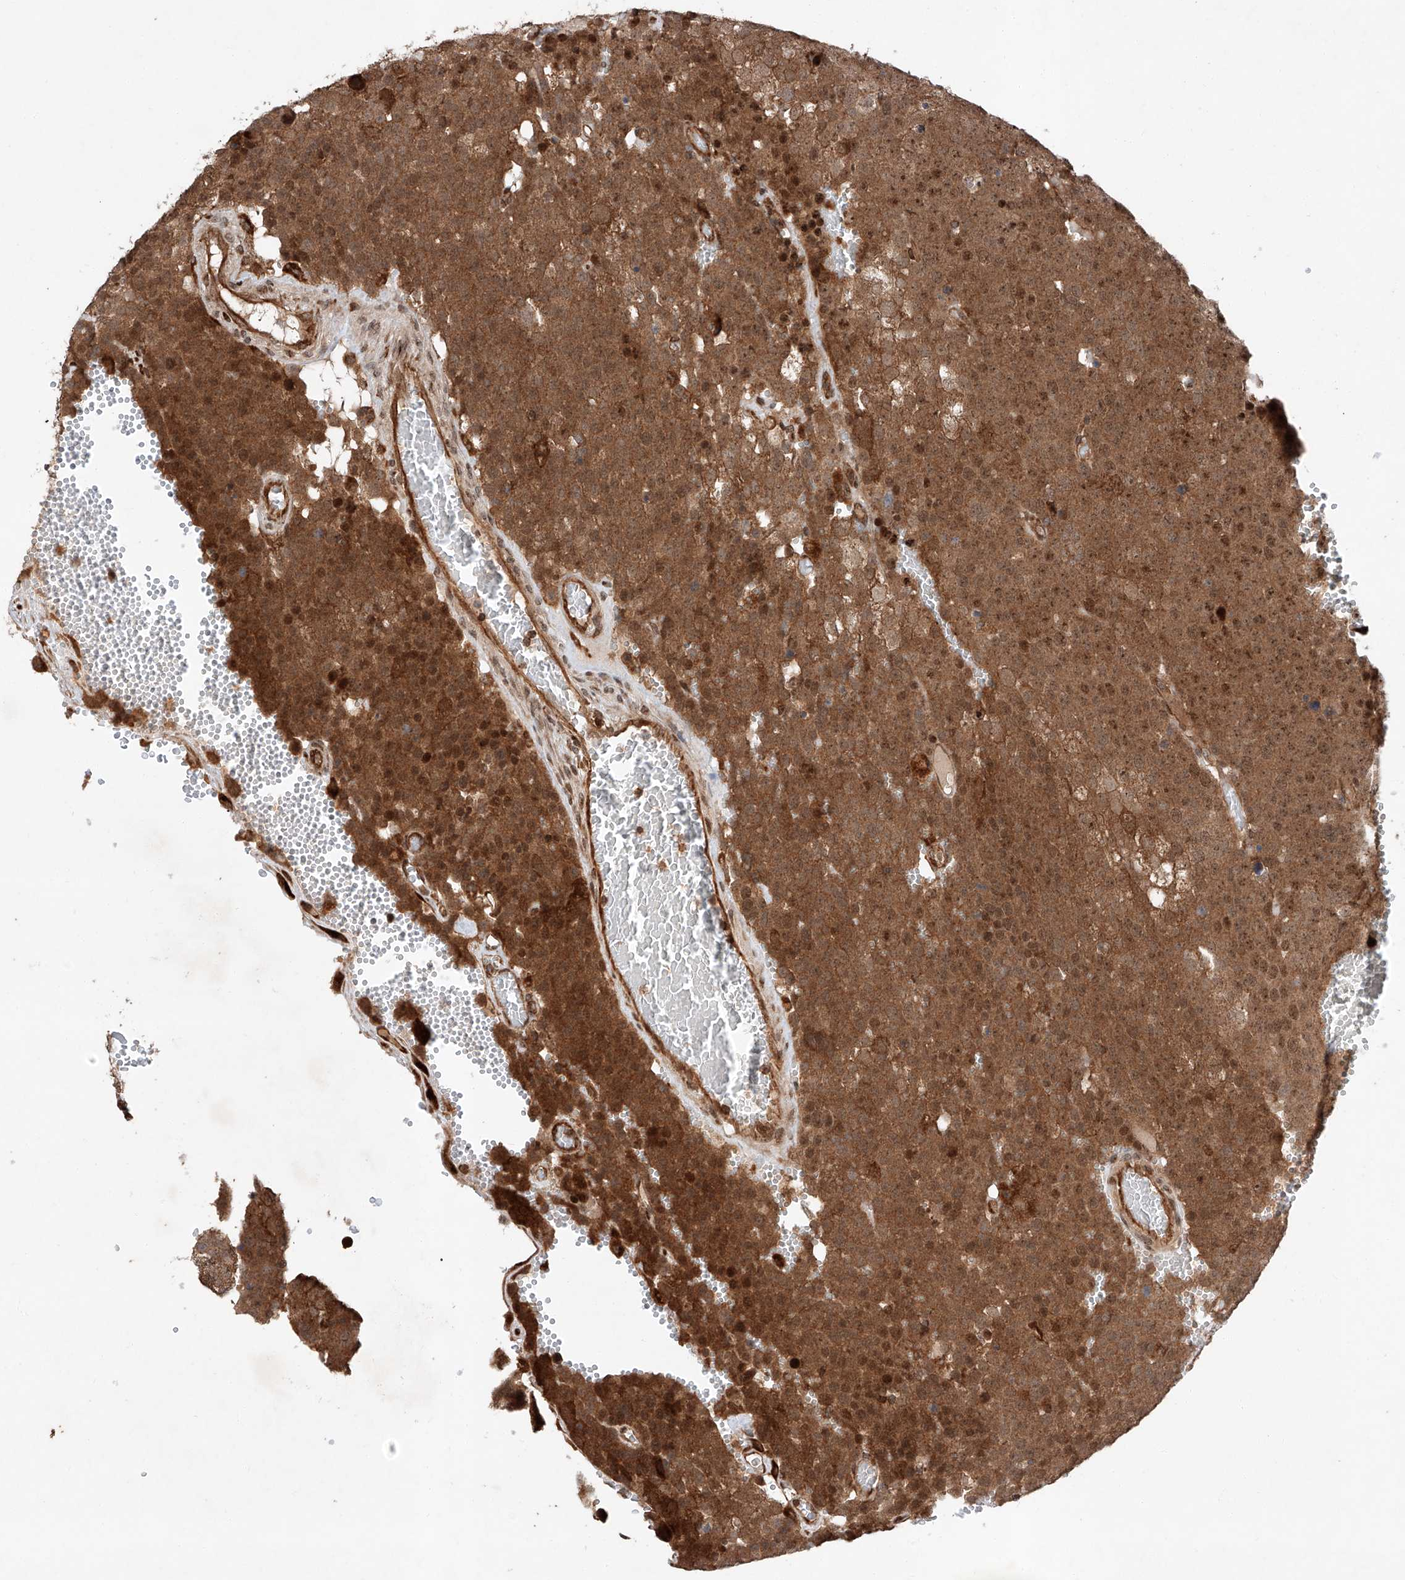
{"staining": {"intensity": "strong", "quantity": ">75%", "location": "cytoplasmic/membranous,nuclear"}, "tissue": "testis cancer", "cell_type": "Tumor cells", "image_type": "cancer", "snomed": [{"axis": "morphology", "description": "Seminoma, NOS"}, {"axis": "topography", "description": "Testis"}], "caption": "Testis cancer stained with a protein marker reveals strong staining in tumor cells.", "gene": "ZFP28", "patient": {"sex": "male", "age": 71}}